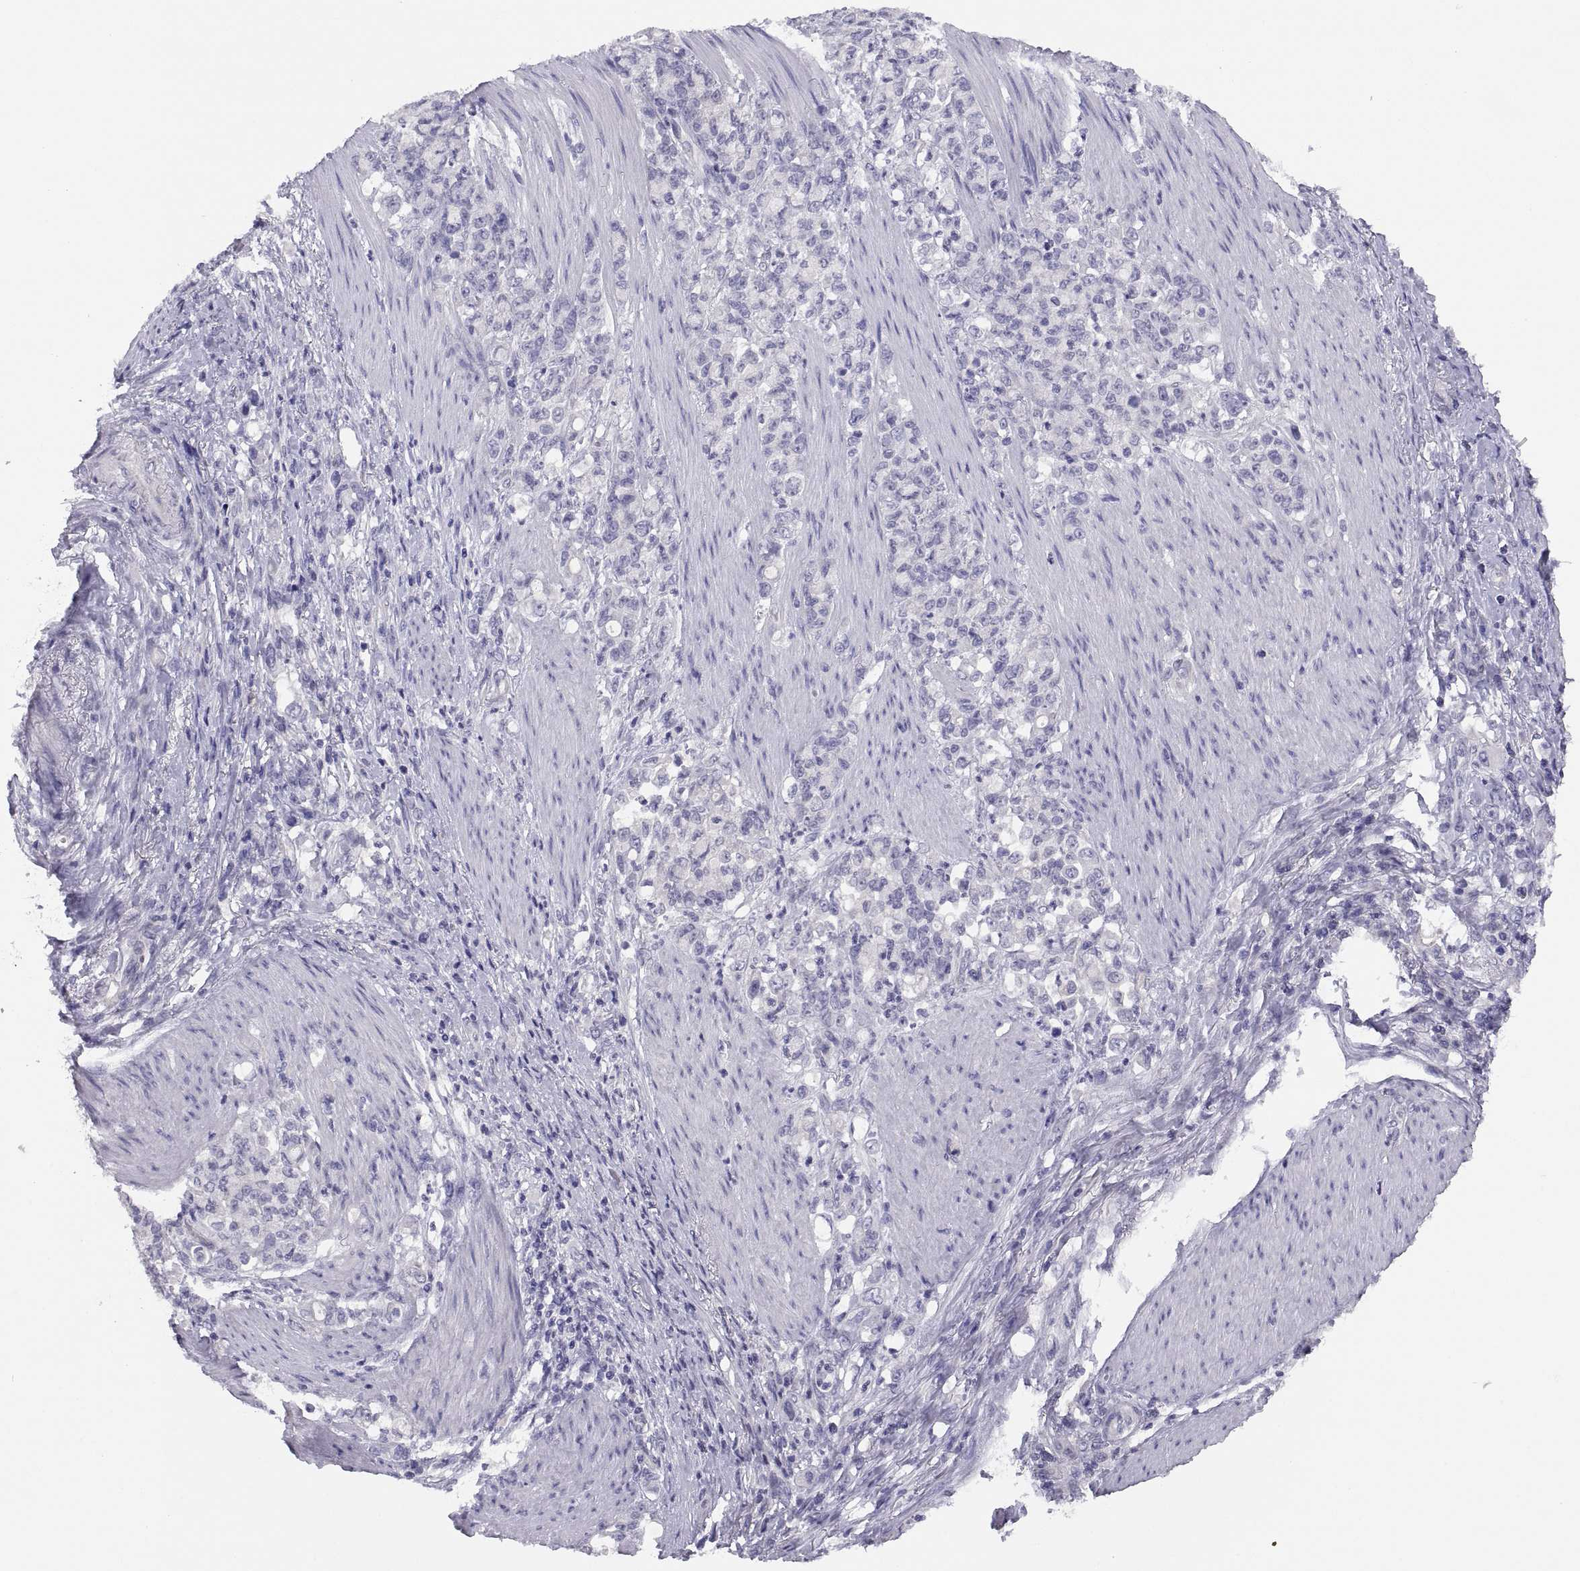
{"staining": {"intensity": "negative", "quantity": "none", "location": "none"}, "tissue": "stomach cancer", "cell_type": "Tumor cells", "image_type": "cancer", "snomed": [{"axis": "morphology", "description": "Adenocarcinoma, NOS"}, {"axis": "topography", "description": "Stomach"}], "caption": "An immunohistochemistry (IHC) micrograph of stomach cancer is shown. There is no staining in tumor cells of stomach cancer.", "gene": "STRC", "patient": {"sex": "female", "age": 79}}